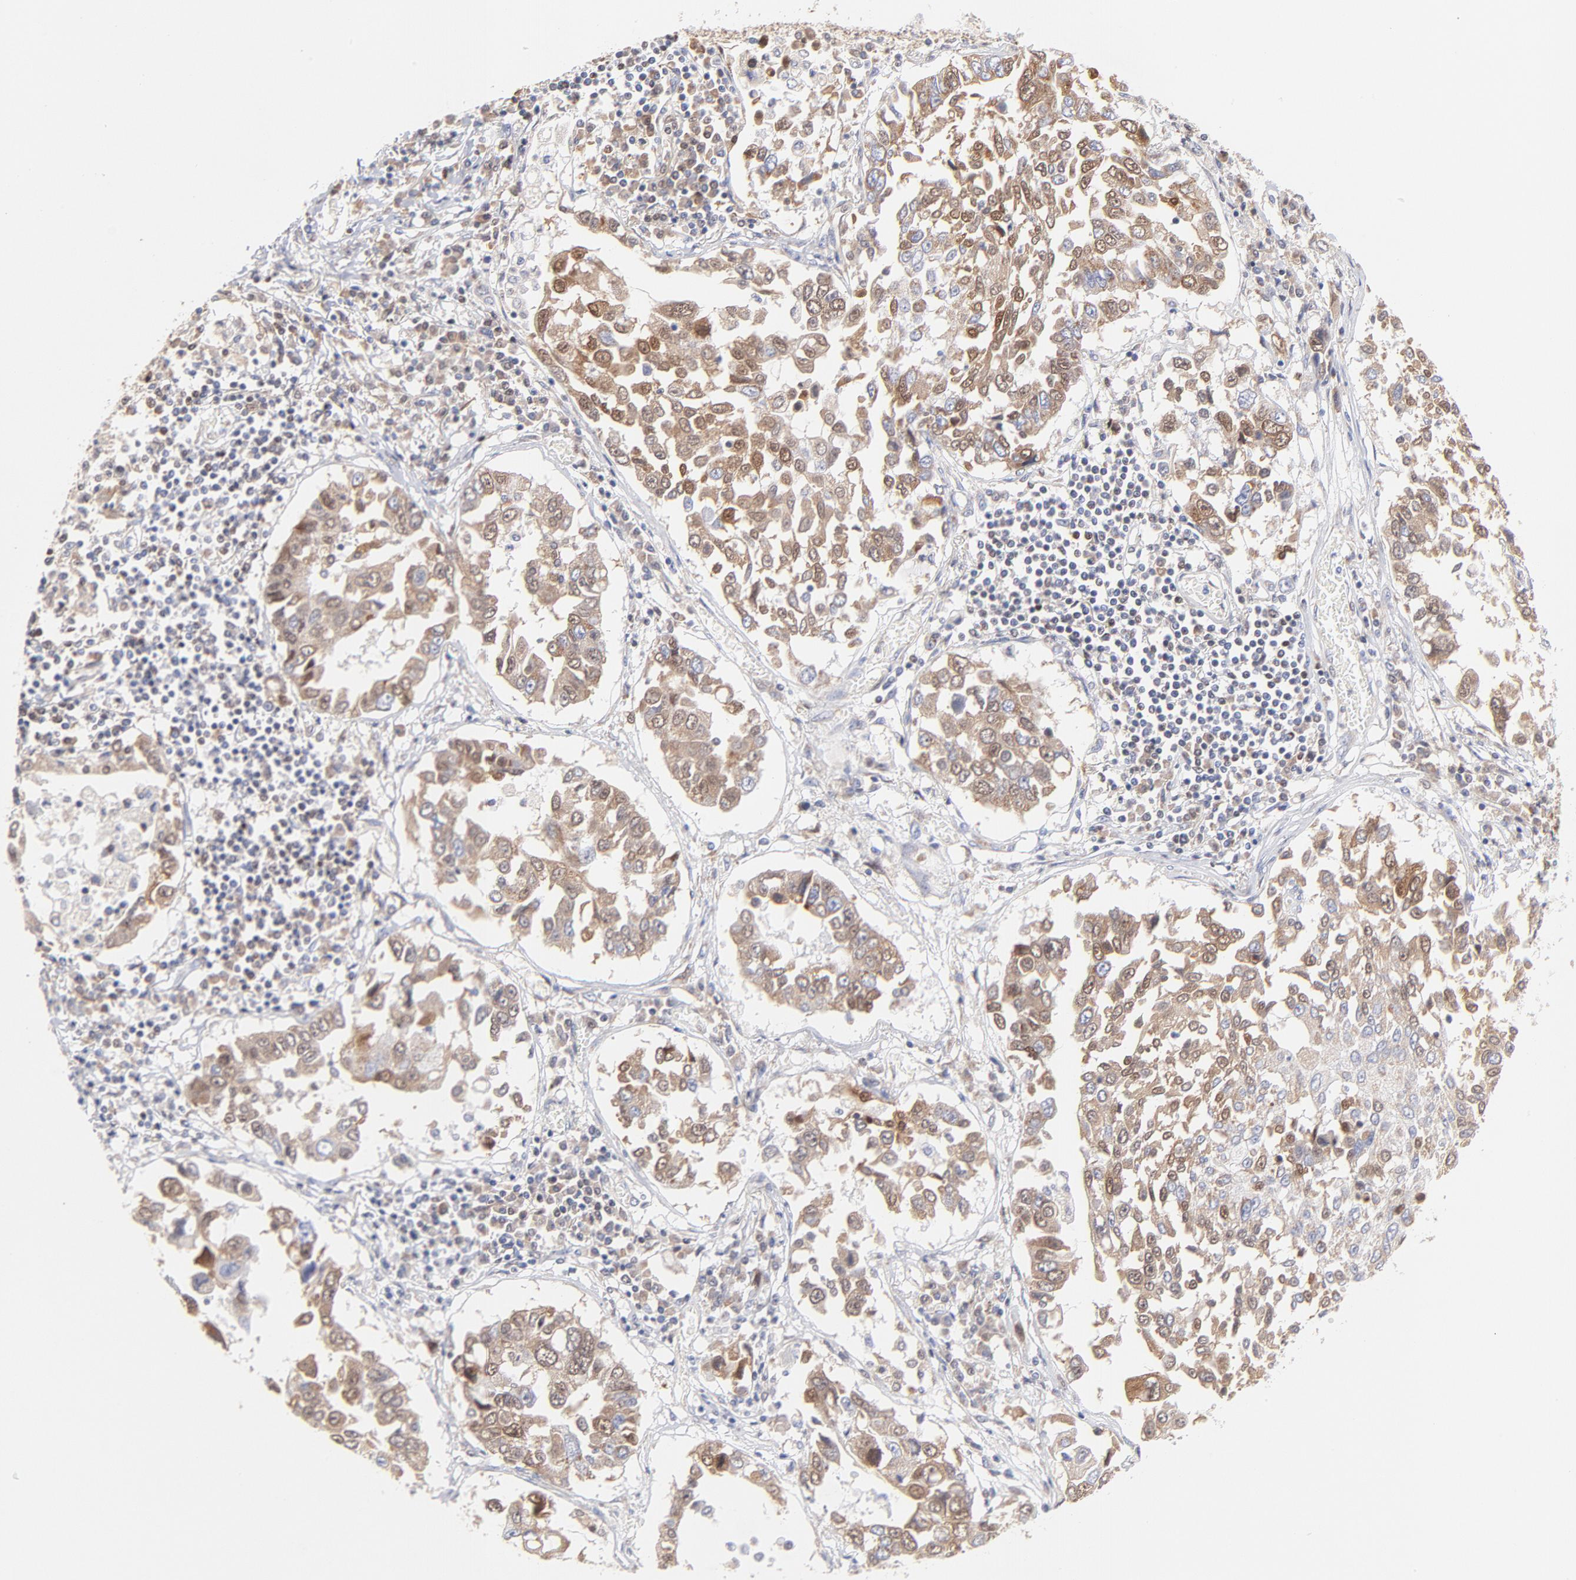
{"staining": {"intensity": "moderate", "quantity": ">75%", "location": "cytoplasmic/membranous"}, "tissue": "lung cancer", "cell_type": "Tumor cells", "image_type": "cancer", "snomed": [{"axis": "morphology", "description": "Squamous cell carcinoma, NOS"}, {"axis": "topography", "description": "Lung"}], "caption": "A brown stain highlights moderate cytoplasmic/membranous expression of a protein in human lung cancer tumor cells. The protein is stained brown, and the nuclei are stained in blue (DAB IHC with brightfield microscopy, high magnification).", "gene": "TIMM8A", "patient": {"sex": "male", "age": 71}}